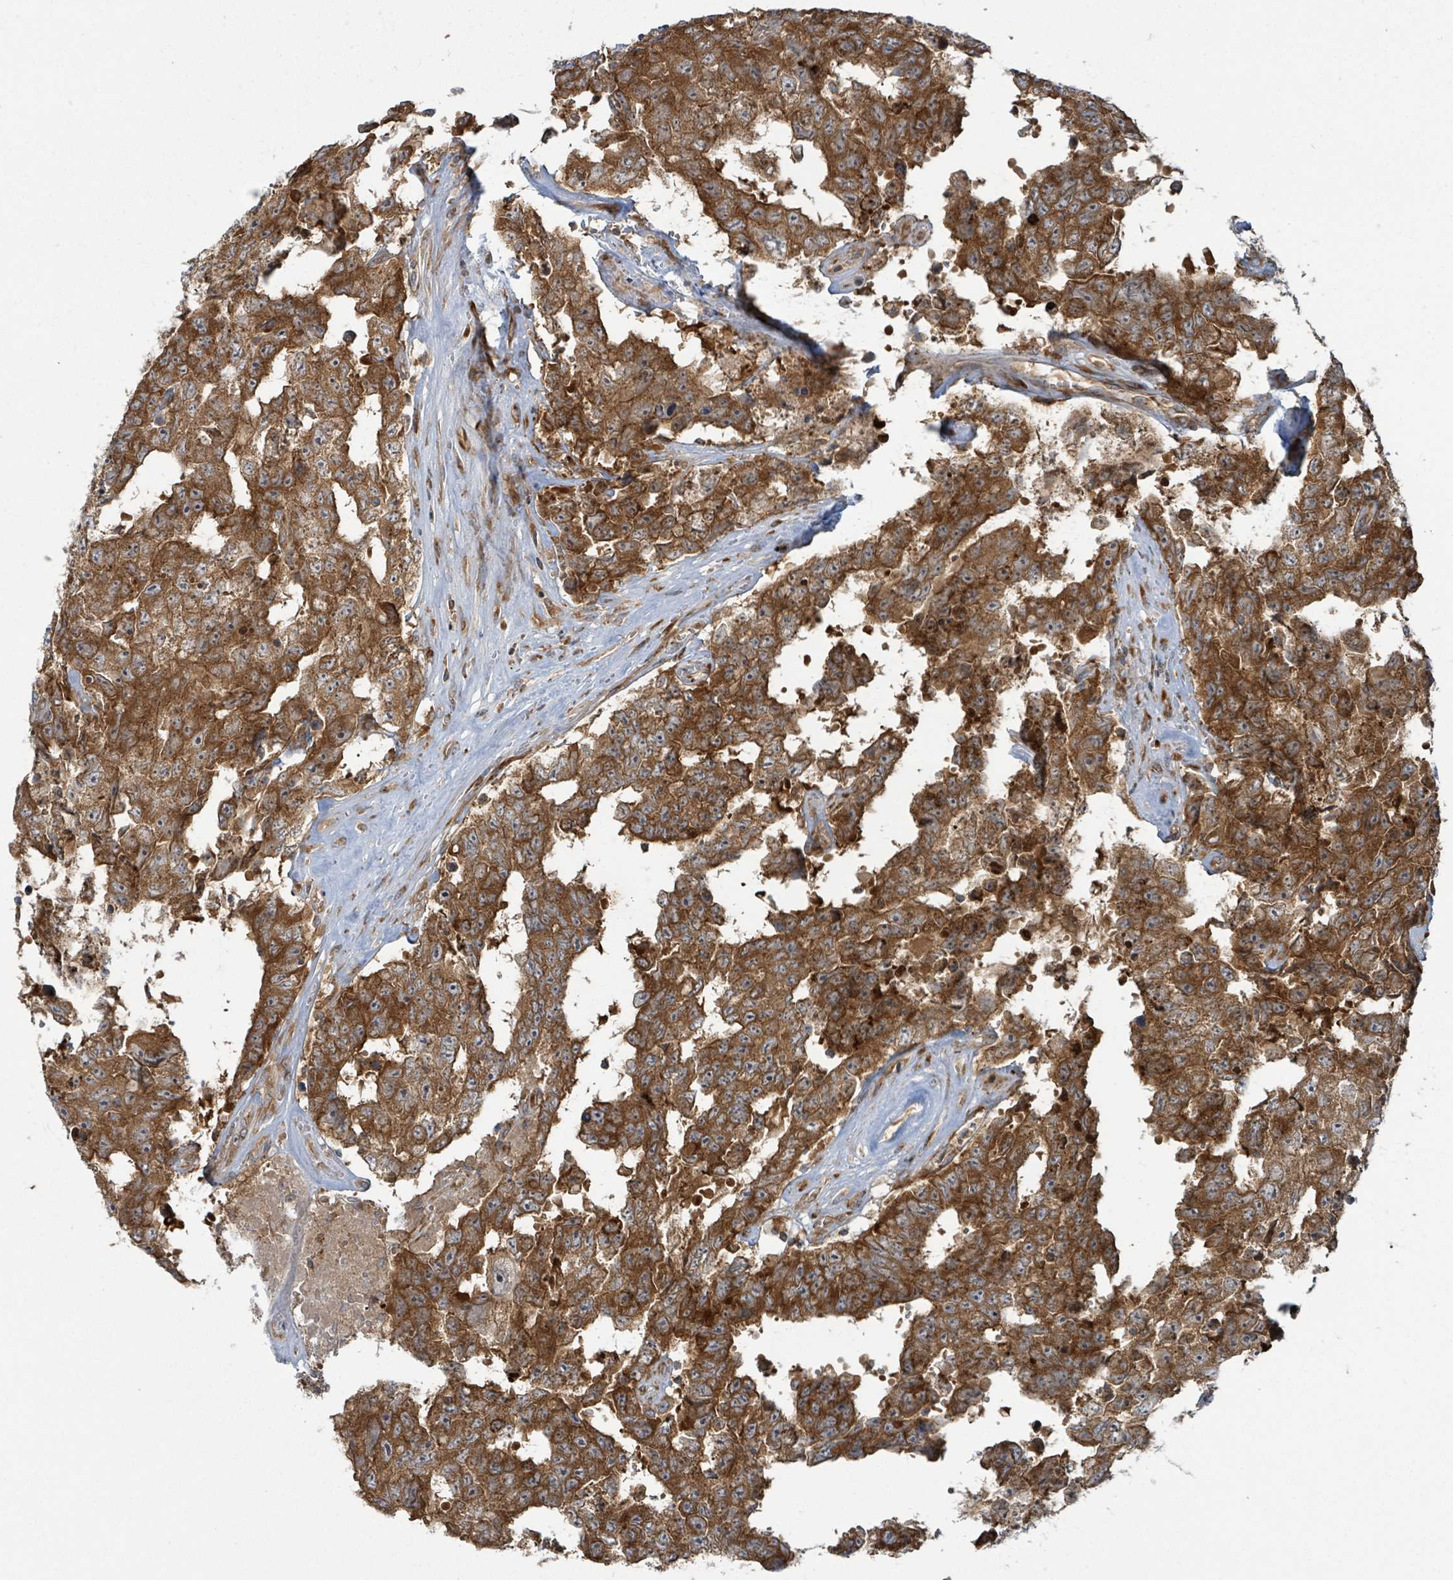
{"staining": {"intensity": "strong", "quantity": ">75%", "location": "cytoplasmic/membranous"}, "tissue": "testis cancer", "cell_type": "Tumor cells", "image_type": "cancer", "snomed": [{"axis": "morphology", "description": "Normal tissue, NOS"}, {"axis": "morphology", "description": "Carcinoma, Embryonal, NOS"}, {"axis": "topography", "description": "Testis"}, {"axis": "topography", "description": "Epididymis"}], "caption": "A brown stain labels strong cytoplasmic/membranous positivity of a protein in testis cancer tumor cells.", "gene": "OR51E1", "patient": {"sex": "male", "age": 25}}